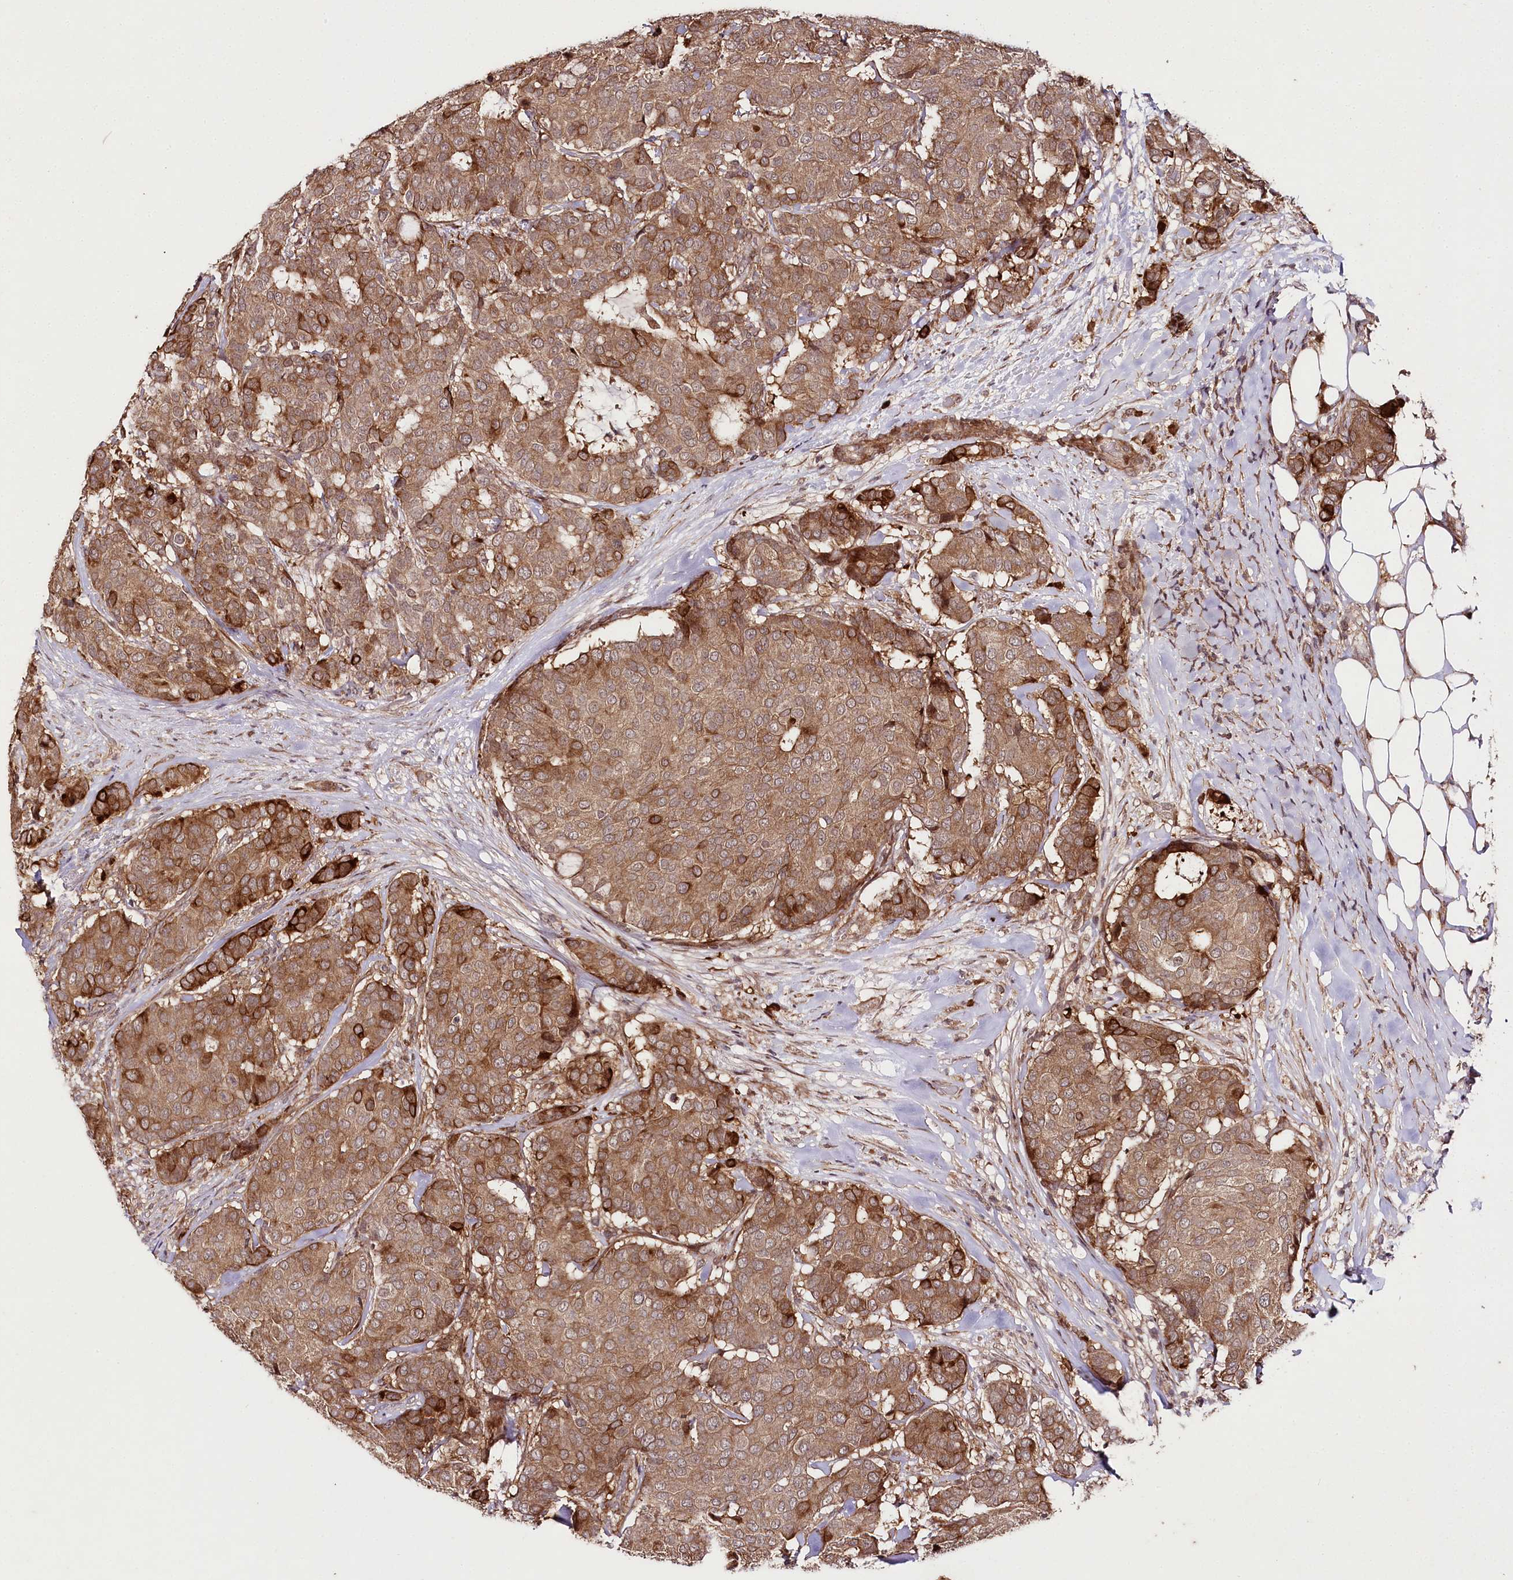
{"staining": {"intensity": "moderate", "quantity": ">75%", "location": "cytoplasmic/membranous"}, "tissue": "breast cancer", "cell_type": "Tumor cells", "image_type": "cancer", "snomed": [{"axis": "morphology", "description": "Duct carcinoma"}, {"axis": "topography", "description": "Breast"}], "caption": "IHC of human breast cancer shows medium levels of moderate cytoplasmic/membranous staining in about >75% of tumor cells.", "gene": "PHLDB1", "patient": {"sex": "female", "age": 75}}